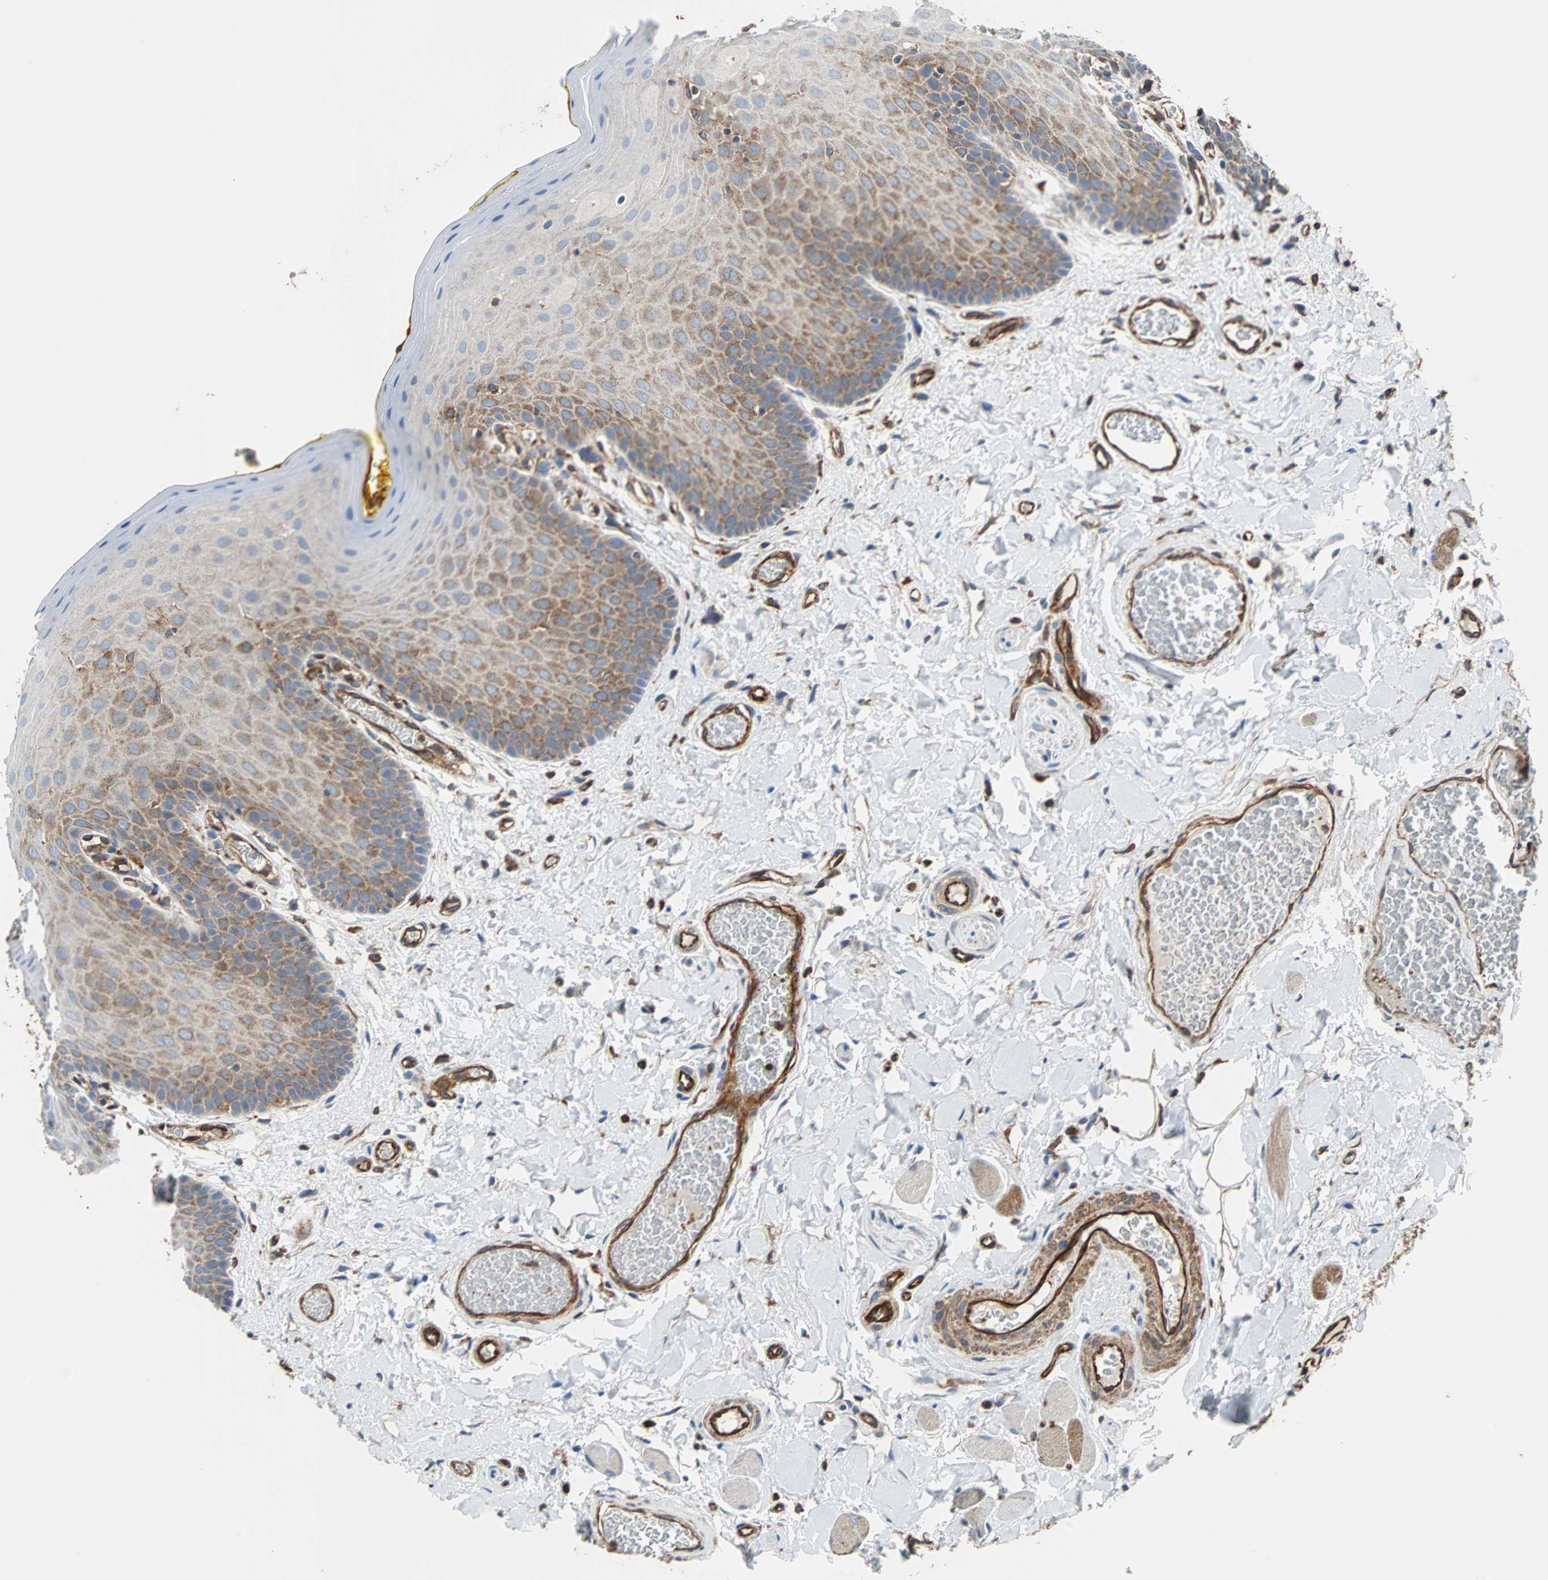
{"staining": {"intensity": "weak", "quantity": ">75%", "location": "cytoplasmic/membranous"}, "tissue": "oral mucosa", "cell_type": "Squamous epithelial cells", "image_type": "normal", "snomed": [{"axis": "morphology", "description": "Normal tissue, NOS"}, {"axis": "topography", "description": "Oral tissue"}], "caption": "A histopathology image of oral mucosa stained for a protein shows weak cytoplasmic/membranous brown staining in squamous epithelial cells.", "gene": "PLCG2", "patient": {"sex": "male", "age": 54}}